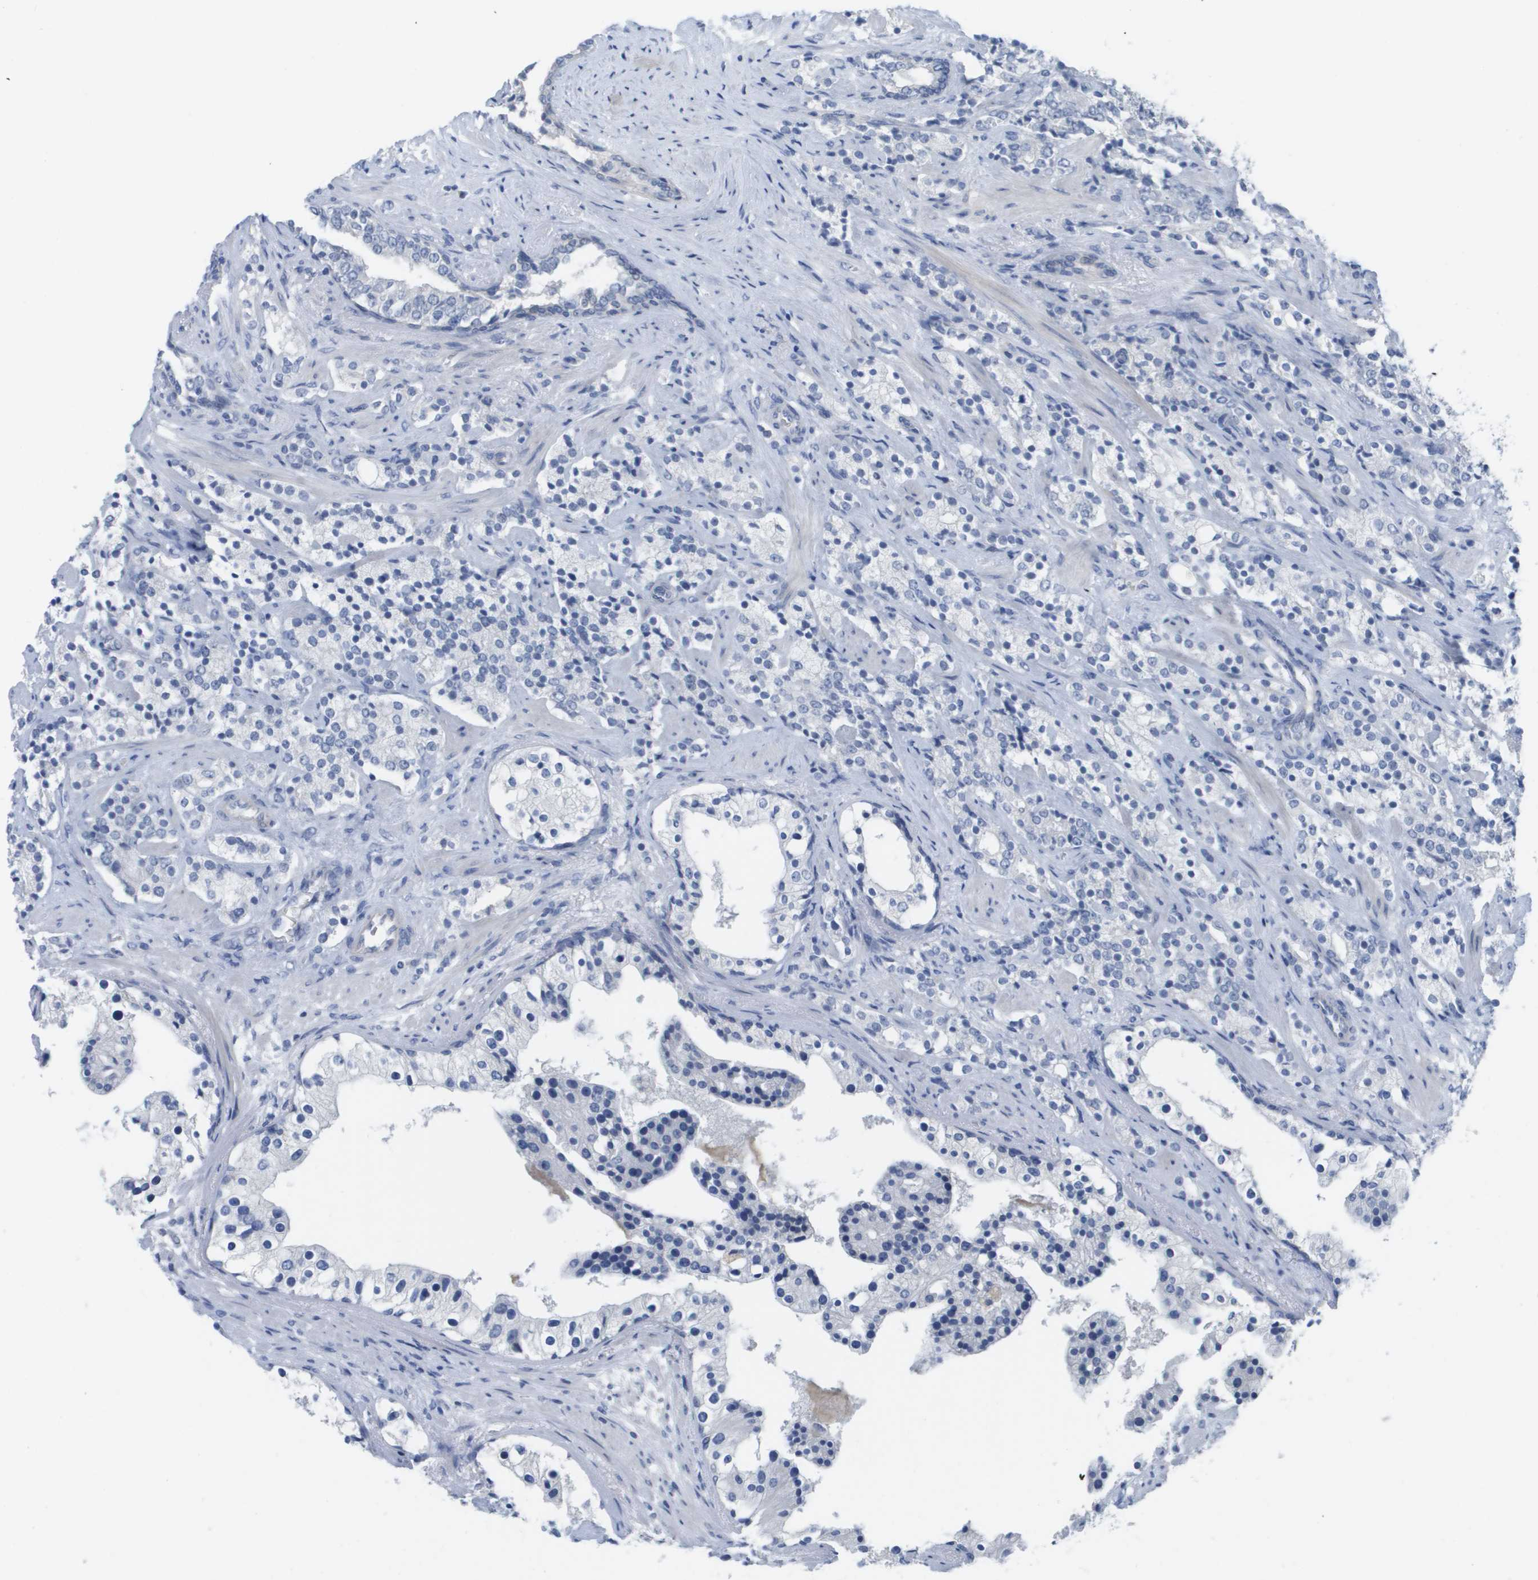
{"staining": {"intensity": "negative", "quantity": "none", "location": "none"}, "tissue": "prostate cancer", "cell_type": "Tumor cells", "image_type": "cancer", "snomed": [{"axis": "morphology", "description": "Adenocarcinoma, High grade"}, {"axis": "topography", "description": "Prostate"}], "caption": "Protein analysis of prostate cancer (adenocarcinoma (high-grade)) demonstrates no significant expression in tumor cells.", "gene": "PDE4A", "patient": {"sex": "male", "age": 71}}